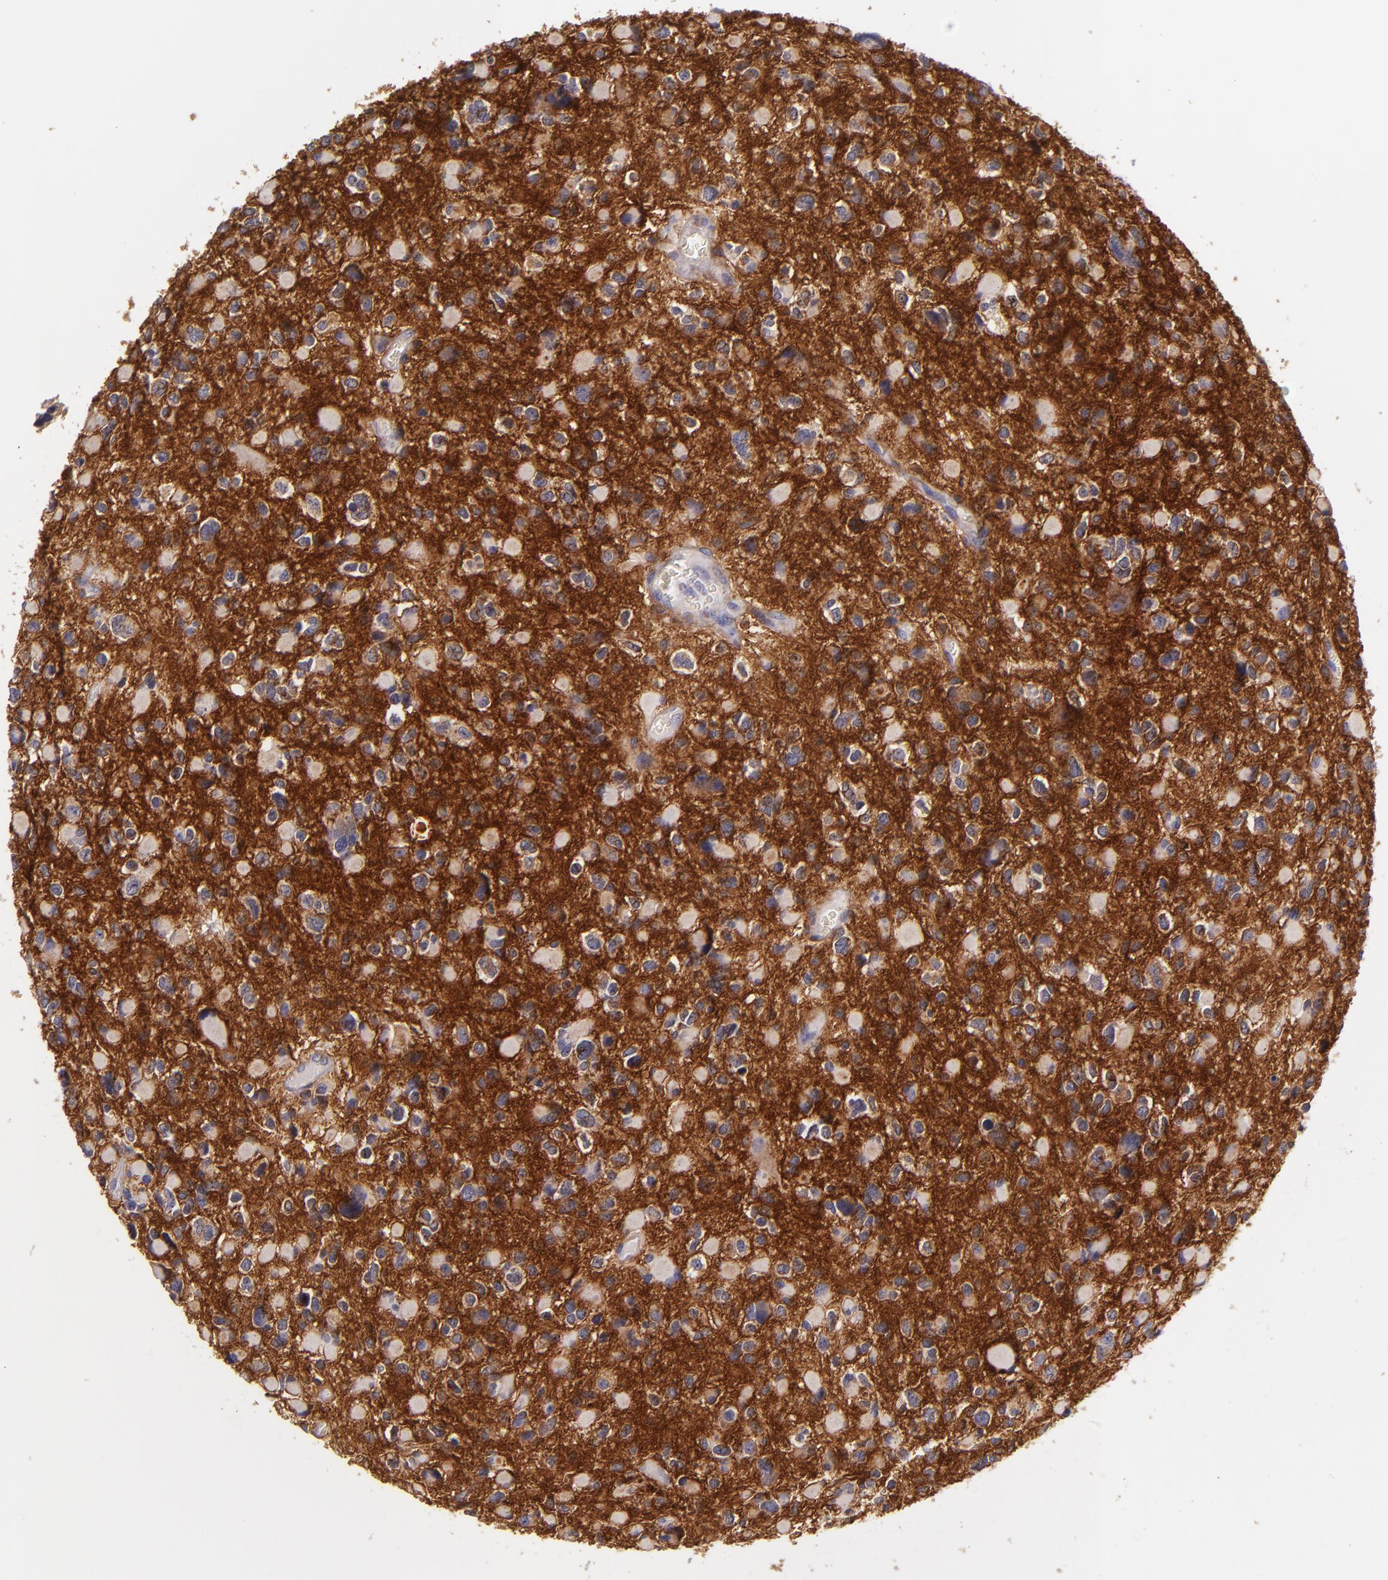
{"staining": {"intensity": "strong", "quantity": ">75%", "location": "cytoplasmic/membranous"}, "tissue": "glioma", "cell_type": "Tumor cells", "image_type": "cancer", "snomed": [{"axis": "morphology", "description": "Glioma, malignant, High grade"}, {"axis": "topography", "description": "Brain"}], "caption": "There is high levels of strong cytoplasmic/membranous expression in tumor cells of glioma, as demonstrated by immunohistochemical staining (brown color).", "gene": "C5AR1", "patient": {"sex": "female", "age": 37}}